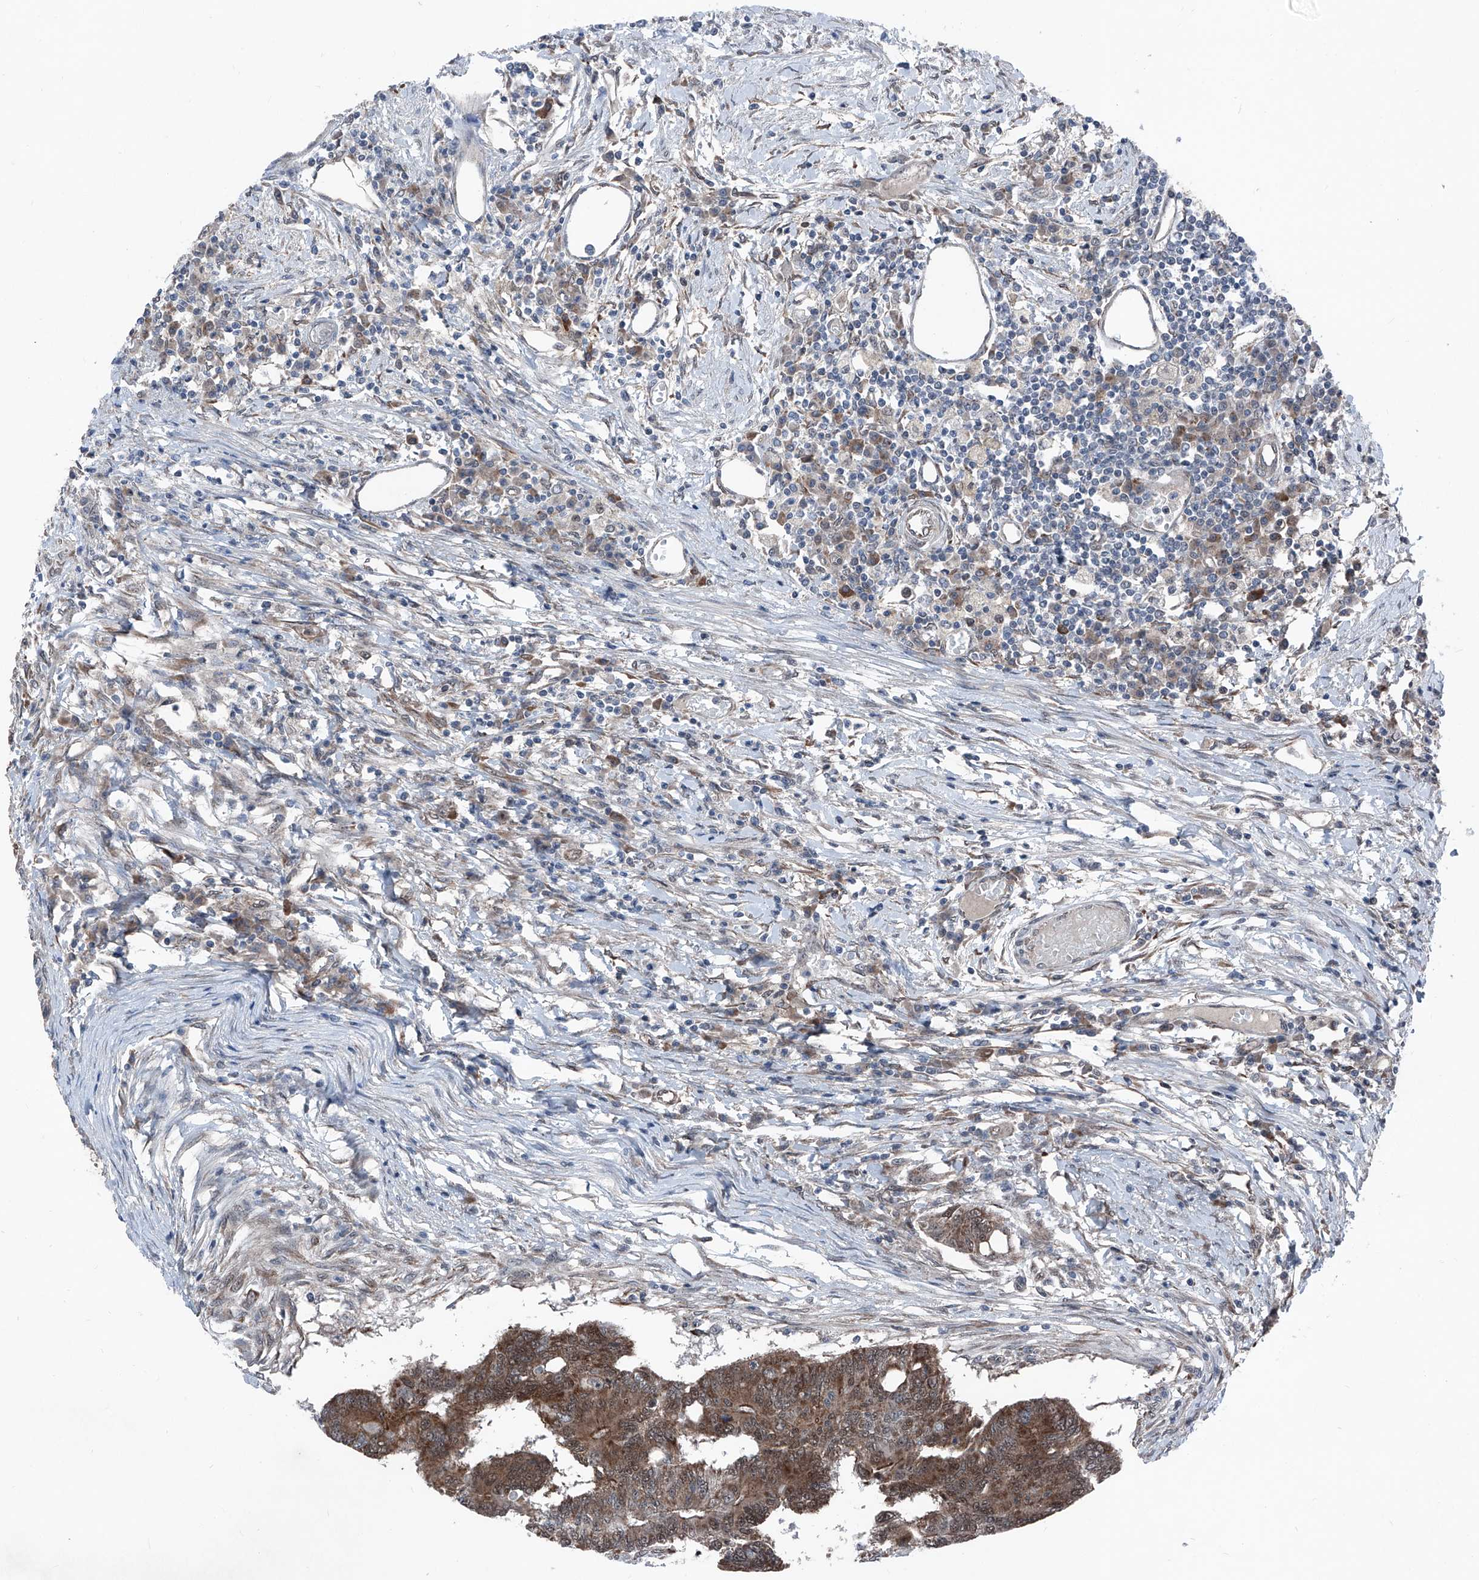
{"staining": {"intensity": "moderate", "quantity": "25%-75%", "location": "cytoplasmic/membranous,nuclear"}, "tissue": "colorectal cancer", "cell_type": "Tumor cells", "image_type": "cancer", "snomed": [{"axis": "morphology", "description": "Adenoma, NOS"}, {"axis": "morphology", "description": "Adenocarcinoma, NOS"}, {"axis": "topography", "description": "Colon"}], "caption": "Immunohistochemistry (IHC) (DAB (3,3'-diaminobenzidine)) staining of colorectal adenoma reveals moderate cytoplasmic/membranous and nuclear protein staining in about 25%-75% of tumor cells.", "gene": "COA7", "patient": {"sex": "male", "age": 79}}